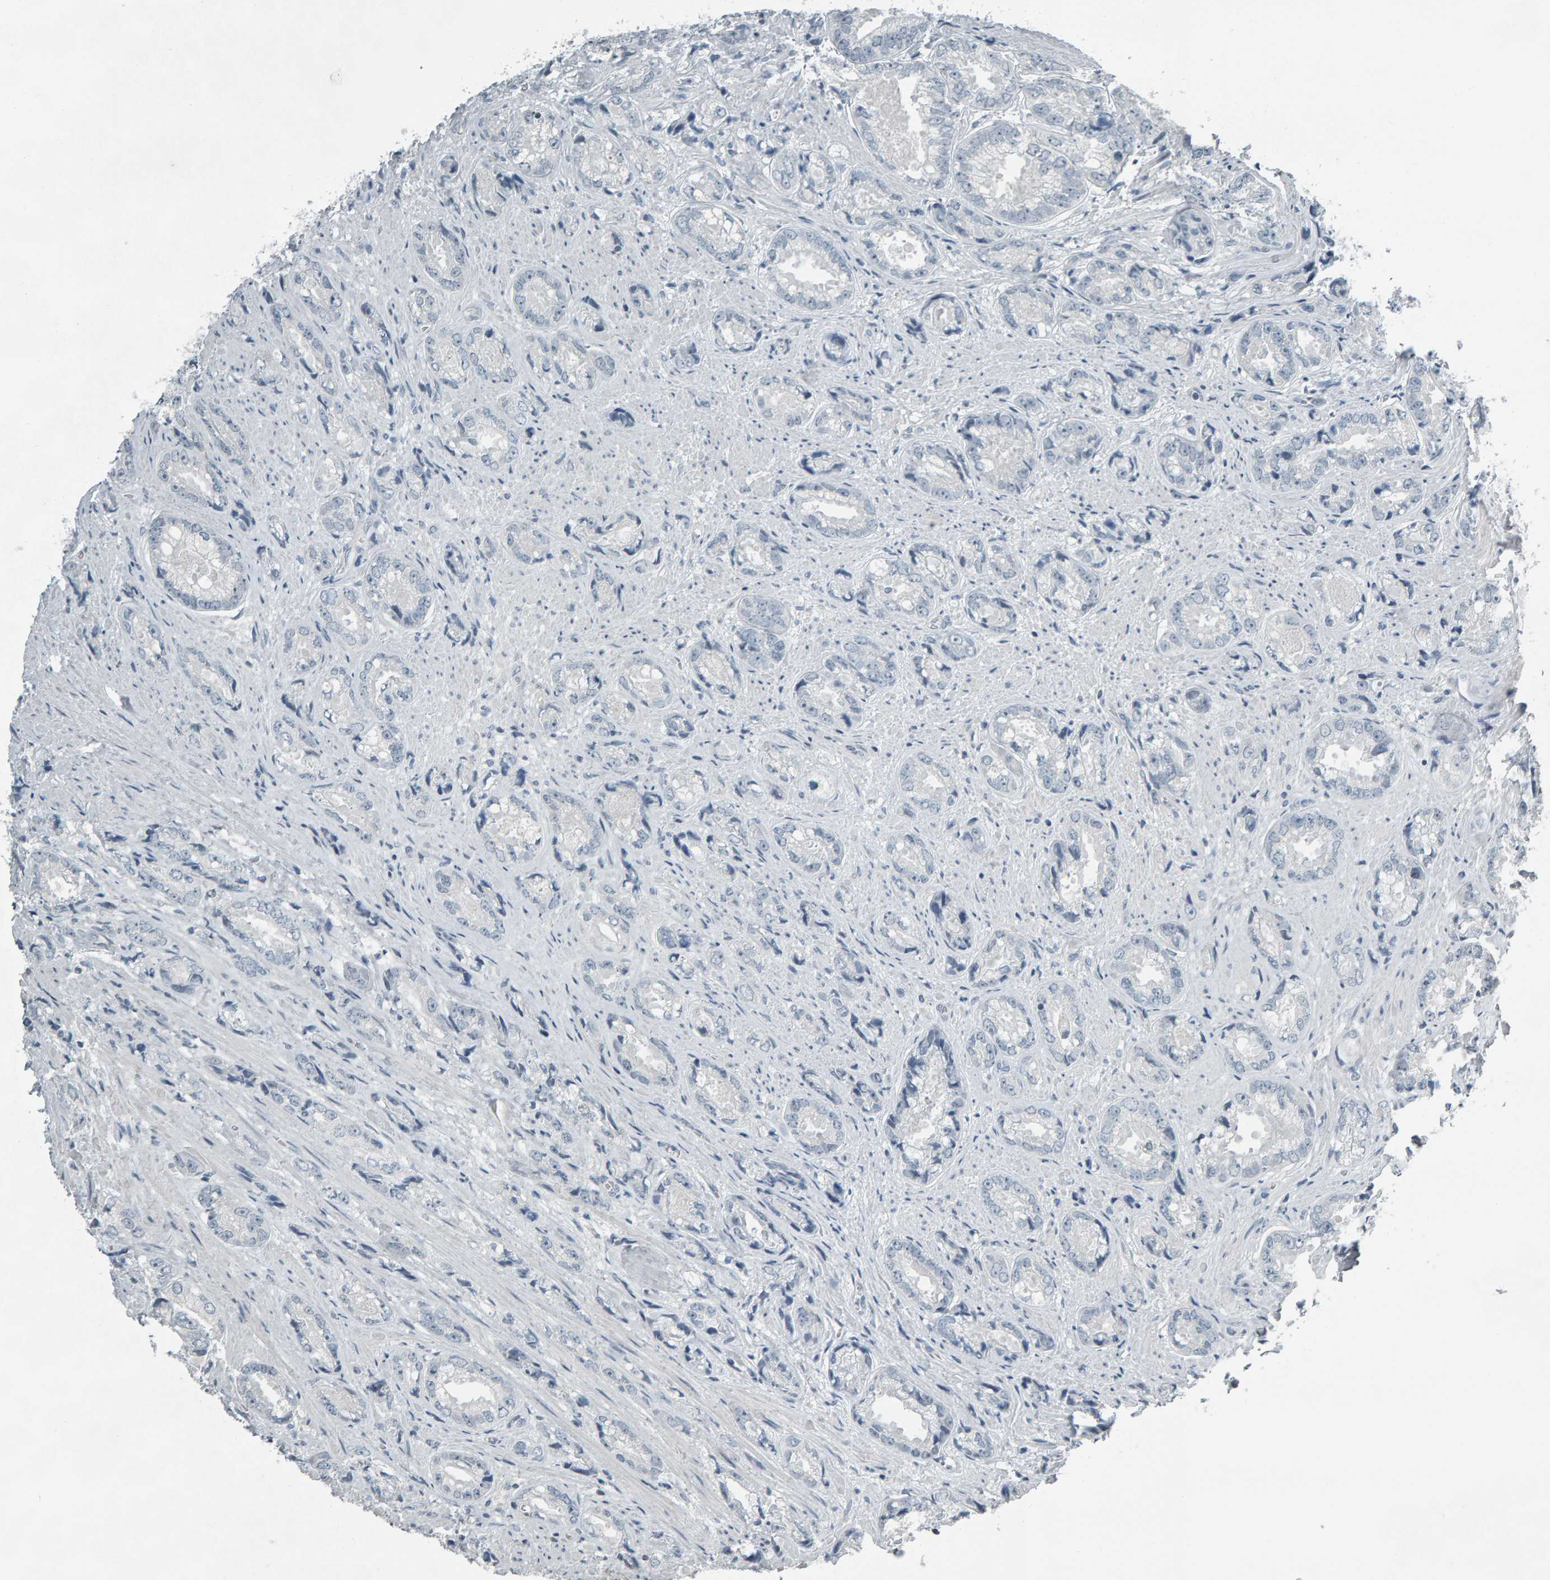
{"staining": {"intensity": "negative", "quantity": "none", "location": "none"}, "tissue": "prostate cancer", "cell_type": "Tumor cells", "image_type": "cancer", "snomed": [{"axis": "morphology", "description": "Adenocarcinoma, High grade"}, {"axis": "topography", "description": "Prostate"}], "caption": "There is no significant expression in tumor cells of adenocarcinoma (high-grade) (prostate). (Stains: DAB IHC with hematoxylin counter stain, Microscopy: brightfield microscopy at high magnification).", "gene": "PYY", "patient": {"sex": "male", "age": 61}}